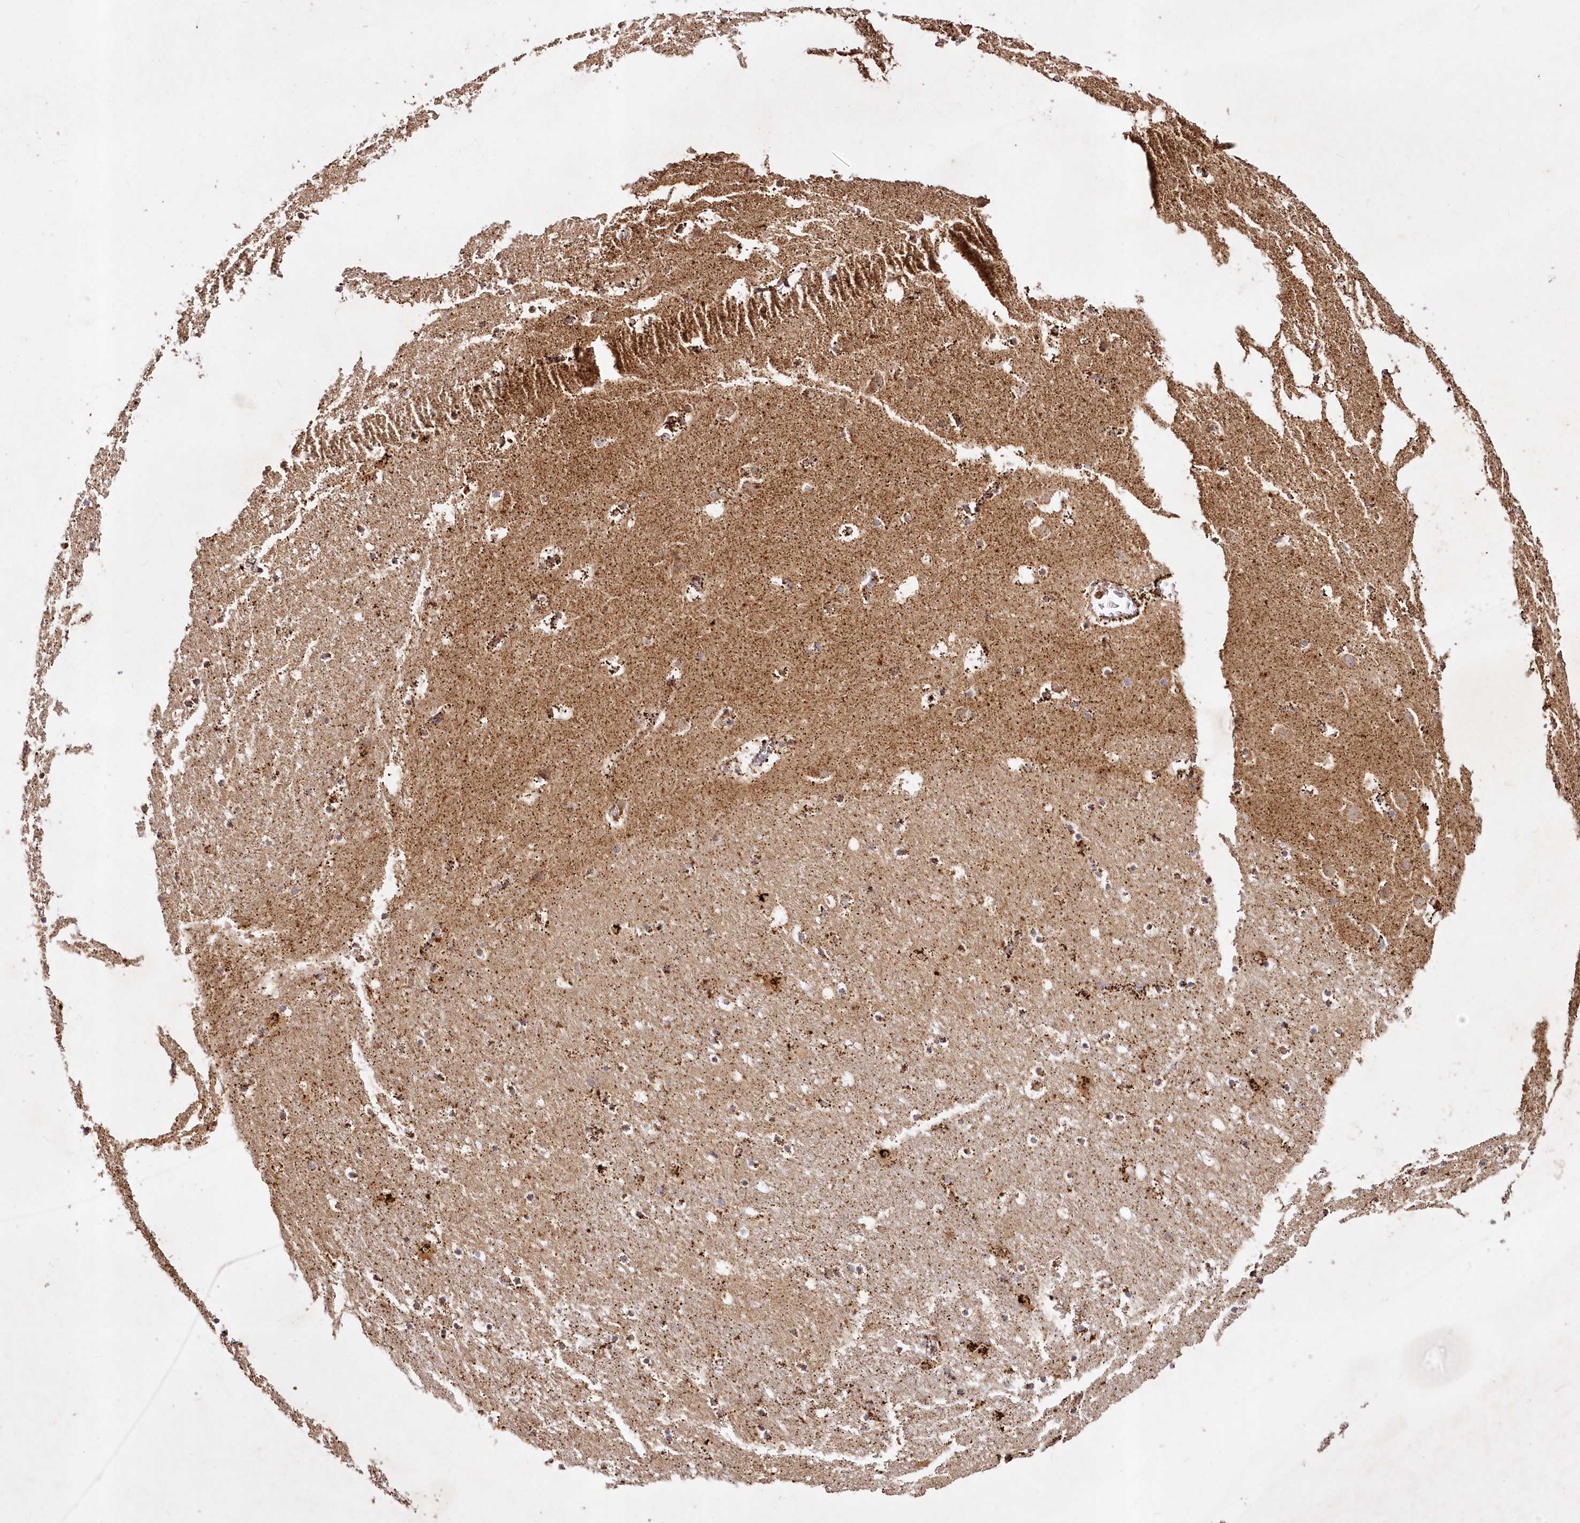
{"staining": {"intensity": "moderate", "quantity": ">75%", "location": "cytoplasmic/membranous"}, "tissue": "caudate", "cell_type": "Glial cells", "image_type": "normal", "snomed": [{"axis": "morphology", "description": "Normal tissue, NOS"}, {"axis": "topography", "description": "Lateral ventricle wall"}], "caption": "Glial cells exhibit medium levels of moderate cytoplasmic/membranous expression in approximately >75% of cells in normal human caudate.", "gene": "ASNSD1", "patient": {"sex": "male", "age": 45}}